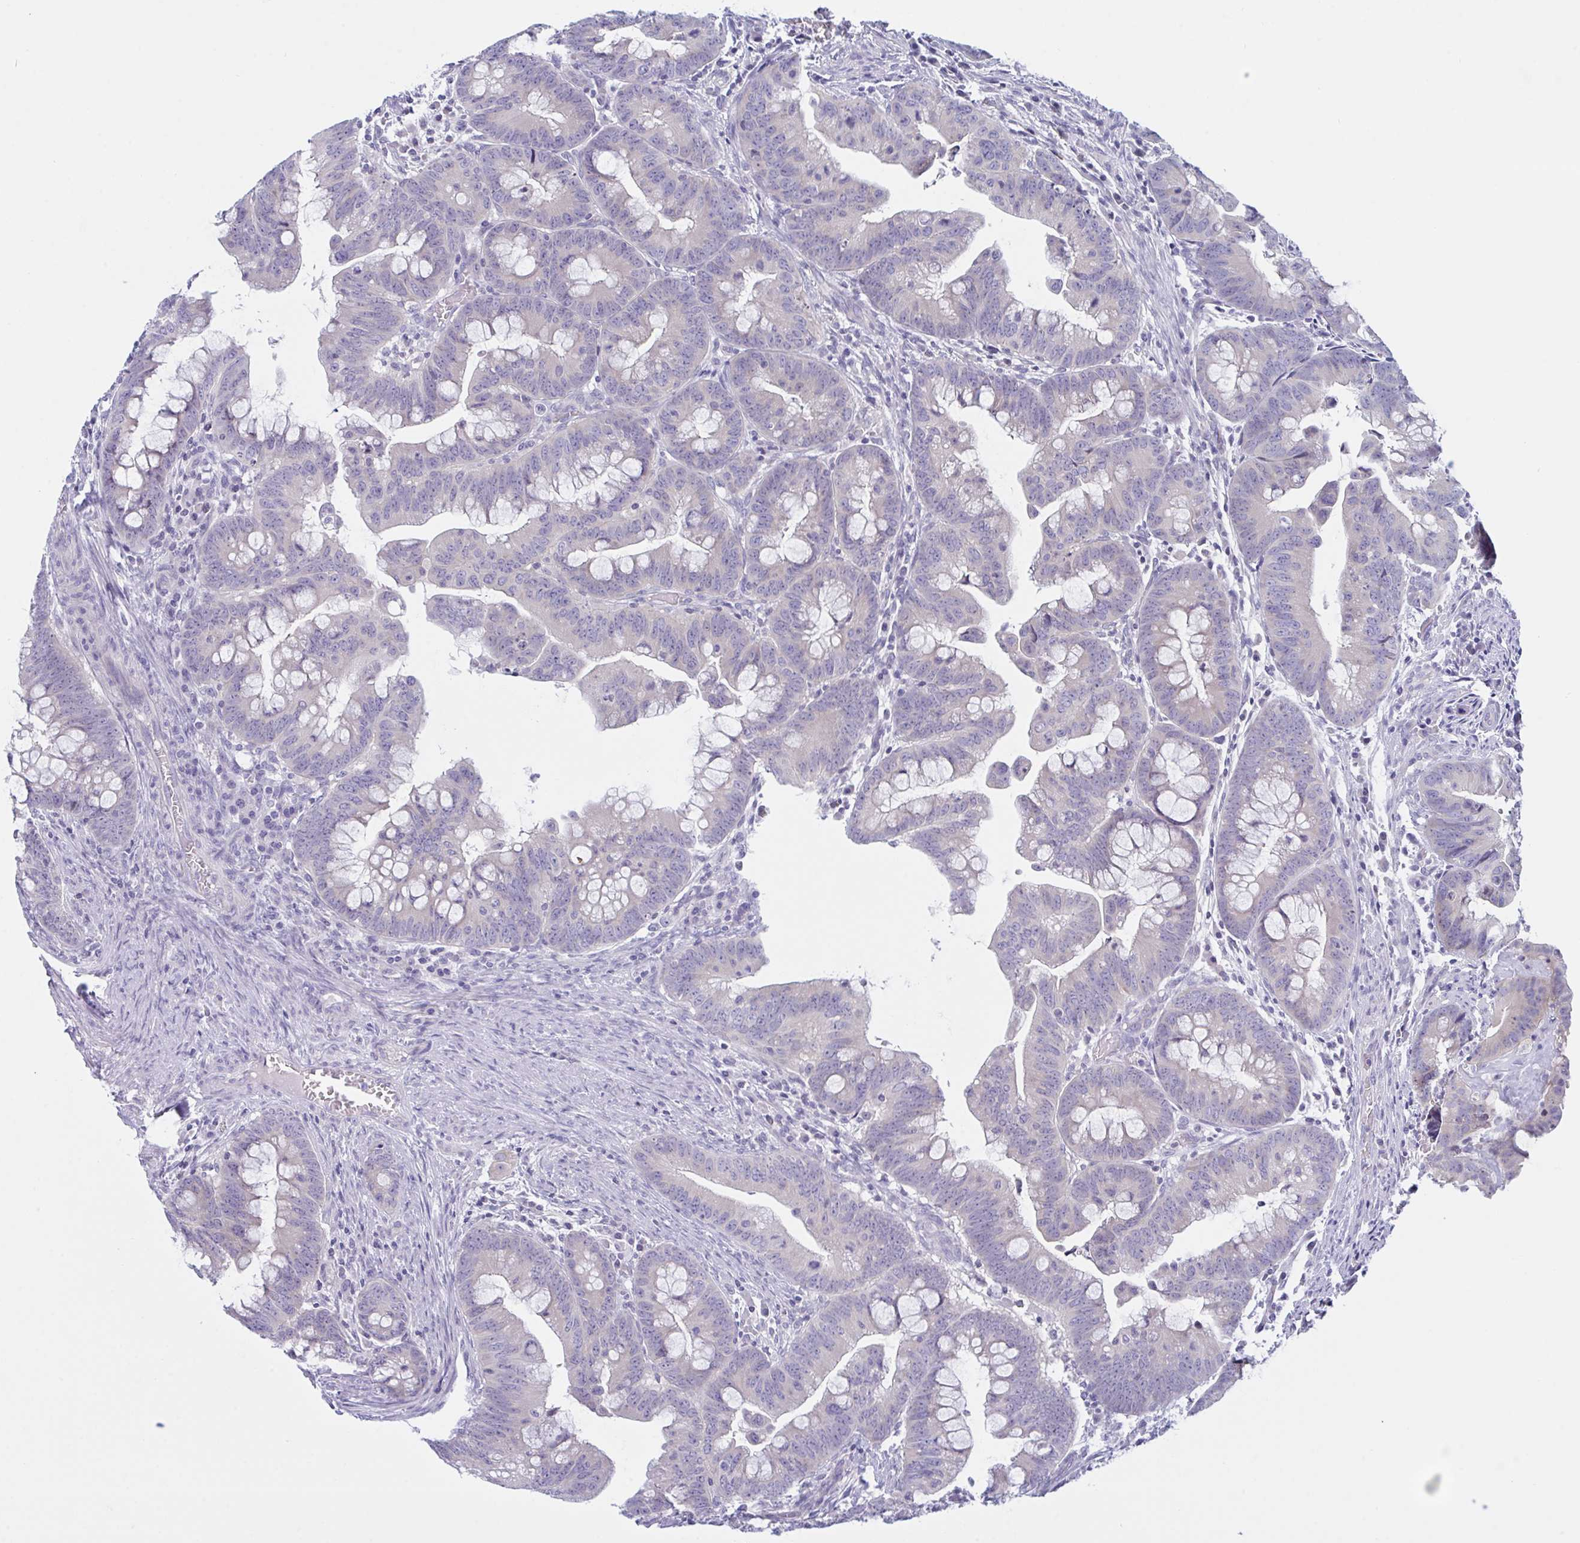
{"staining": {"intensity": "negative", "quantity": "none", "location": "none"}, "tissue": "colorectal cancer", "cell_type": "Tumor cells", "image_type": "cancer", "snomed": [{"axis": "morphology", "description": "Adenocarcinoma, NOS"}, {"axis": "topography", "description": "Colon"}], "caption": "Human adenocarcinoma (colorectal) stained for a protein using immunohistochemistry shows no staining in tumor cells.", "gene": "NAA30", "patient": {"sex": "male", "age": 62}}